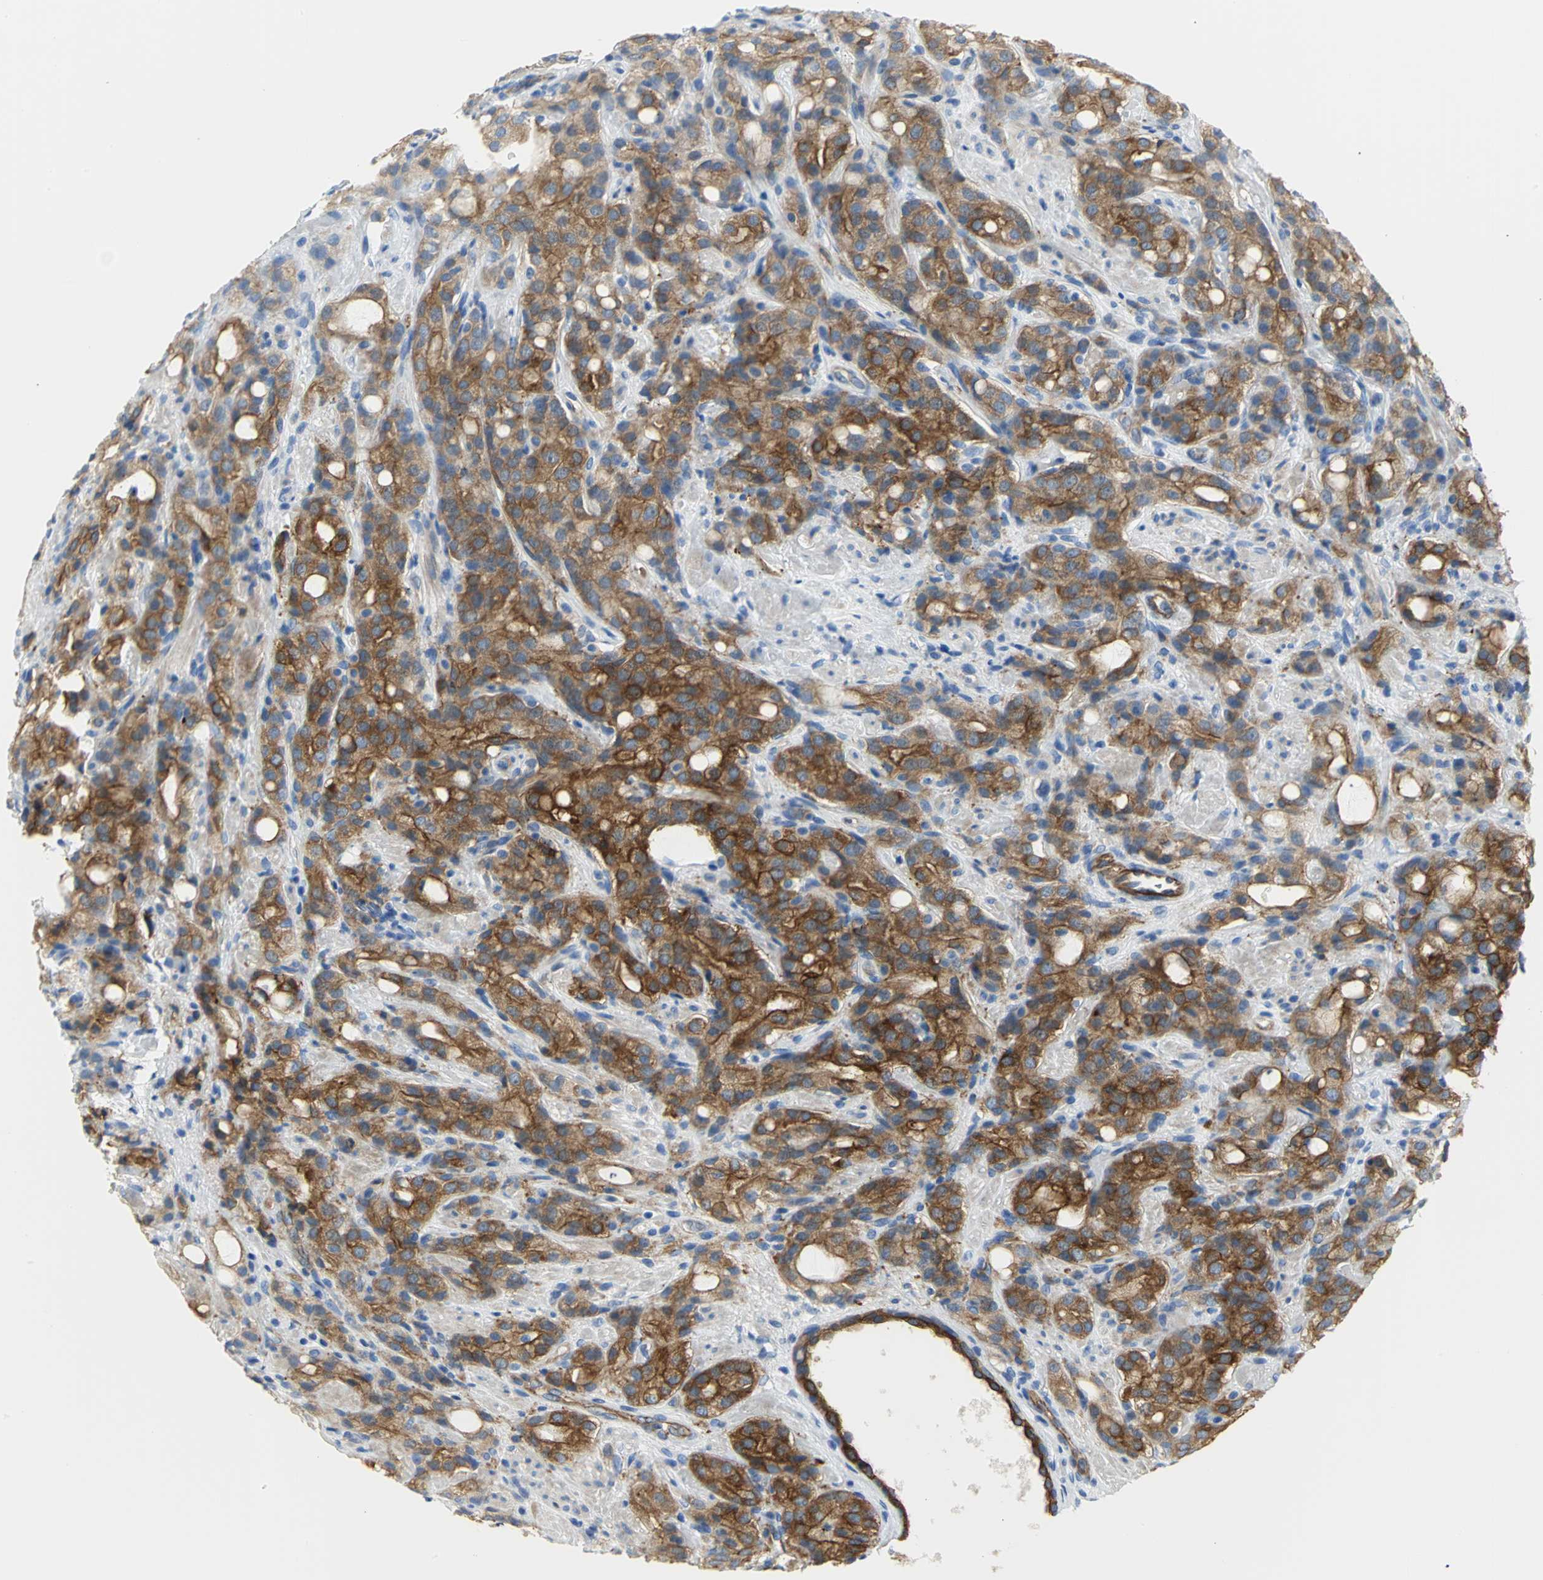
{"staining": {"intensity": "strong", "quantity": ">75%", "location": "cytoplasmic/membranous"}, "tissue": "prostate cancer", "cell_type": "Tumor cells", "image_type": "cancer", "snomed": [{"axis": "morphology", "description": "Adenocarcinoma, High grade"}, {"axis": "topography", "description": "Prostate"}], "caption": "Prostate adenocarcinoma (high-grade) stained with a protein marker shows strong staining in tumor cells.", "gene": "FLNB", "patient": {"sex": "male", "age": 72}}